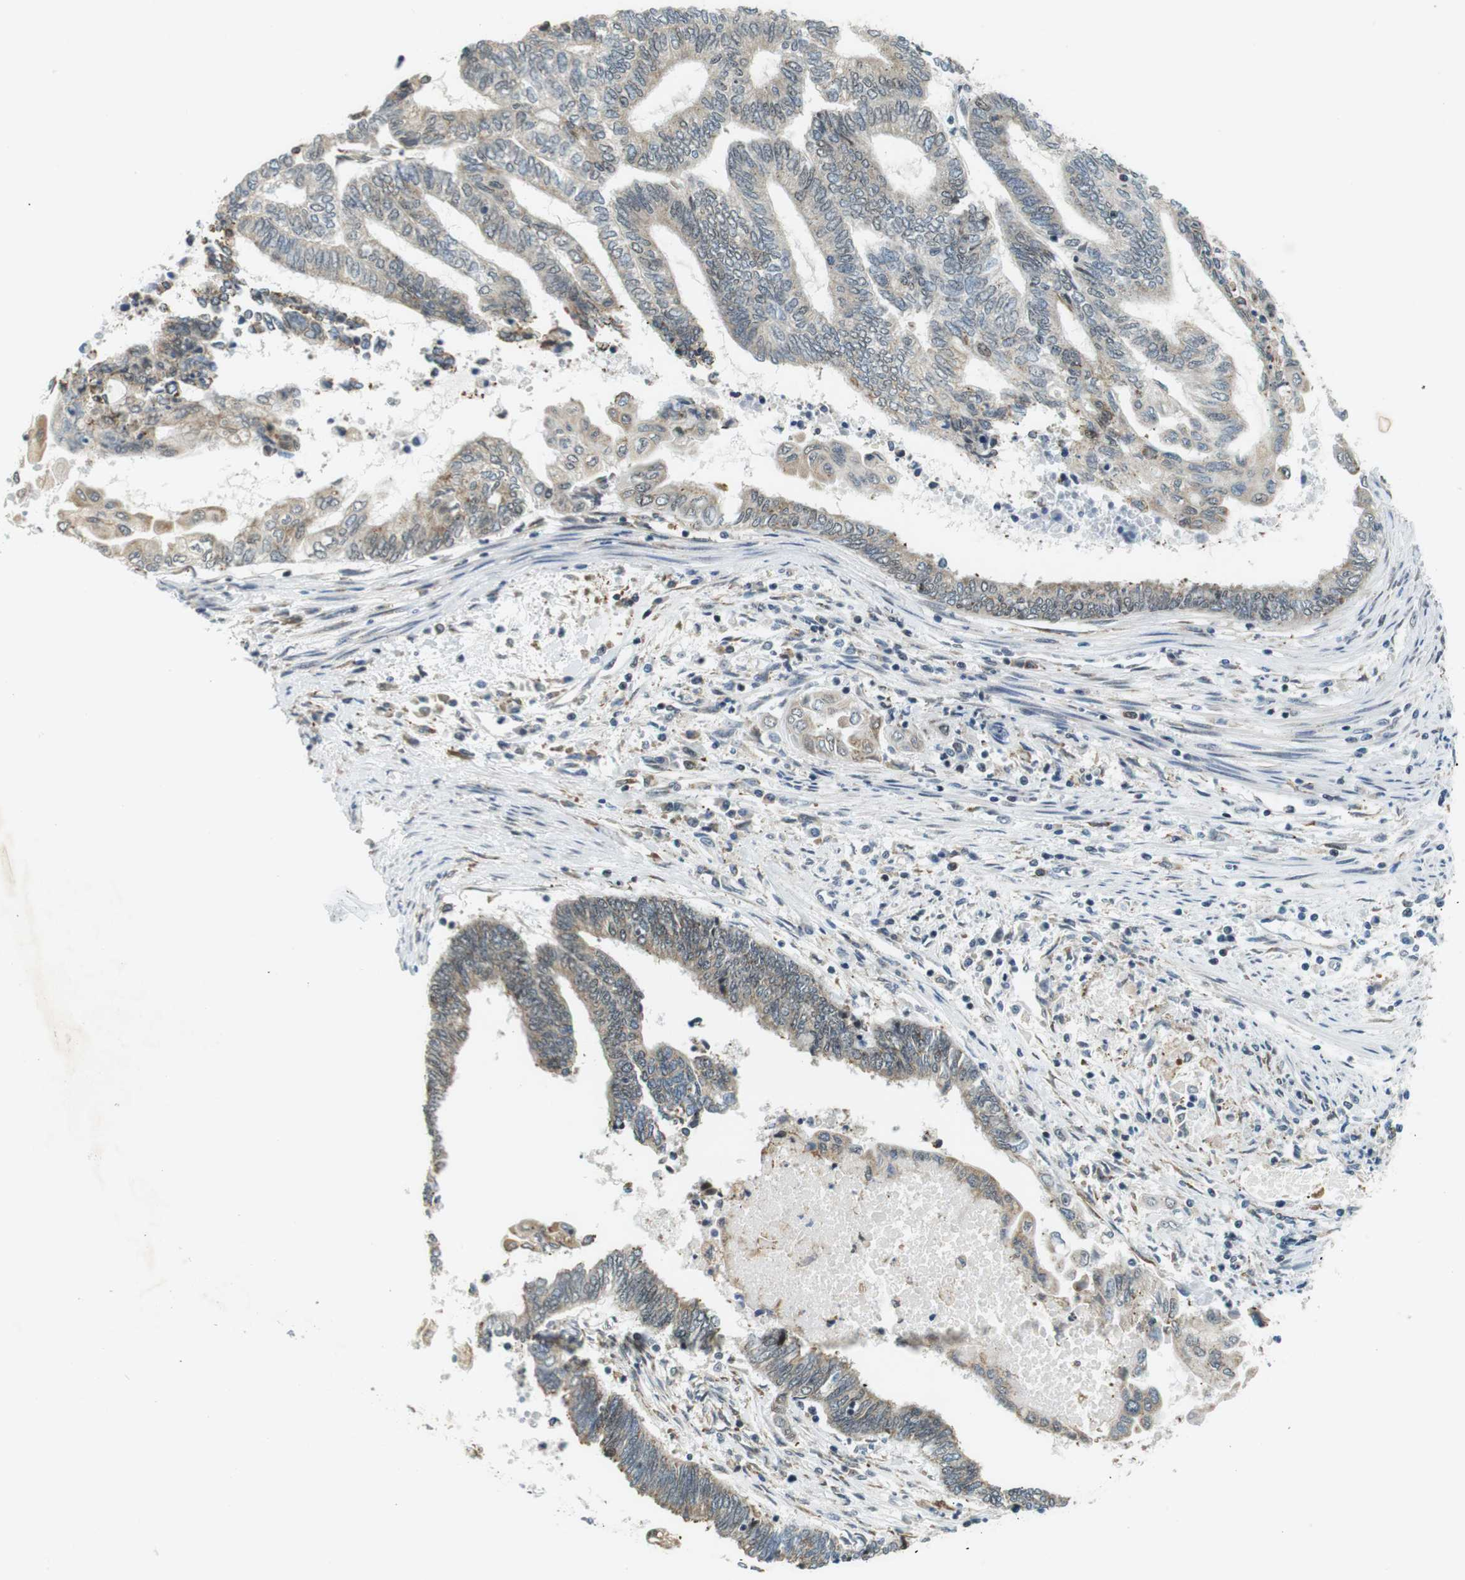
{"staining": {"intensity": "negative", "quantity": "none", "location": "none"}, "tissue": "endometrial cancer", "cell_type": "Tumor cells", "image_type": "cancer", "snomed": [{"axis": "morphology", "description": "Adenocarcinoma, NOS"}, {"axis": "topography", "description": "Uterus"}, {"axis": "topography", "description": "Endometrium"}], "caption": "Tumor cells are negative for protein expression in human endometrial cancer.", "gene": "RNF38", "patient": {"sex": "female", "age": 70}}